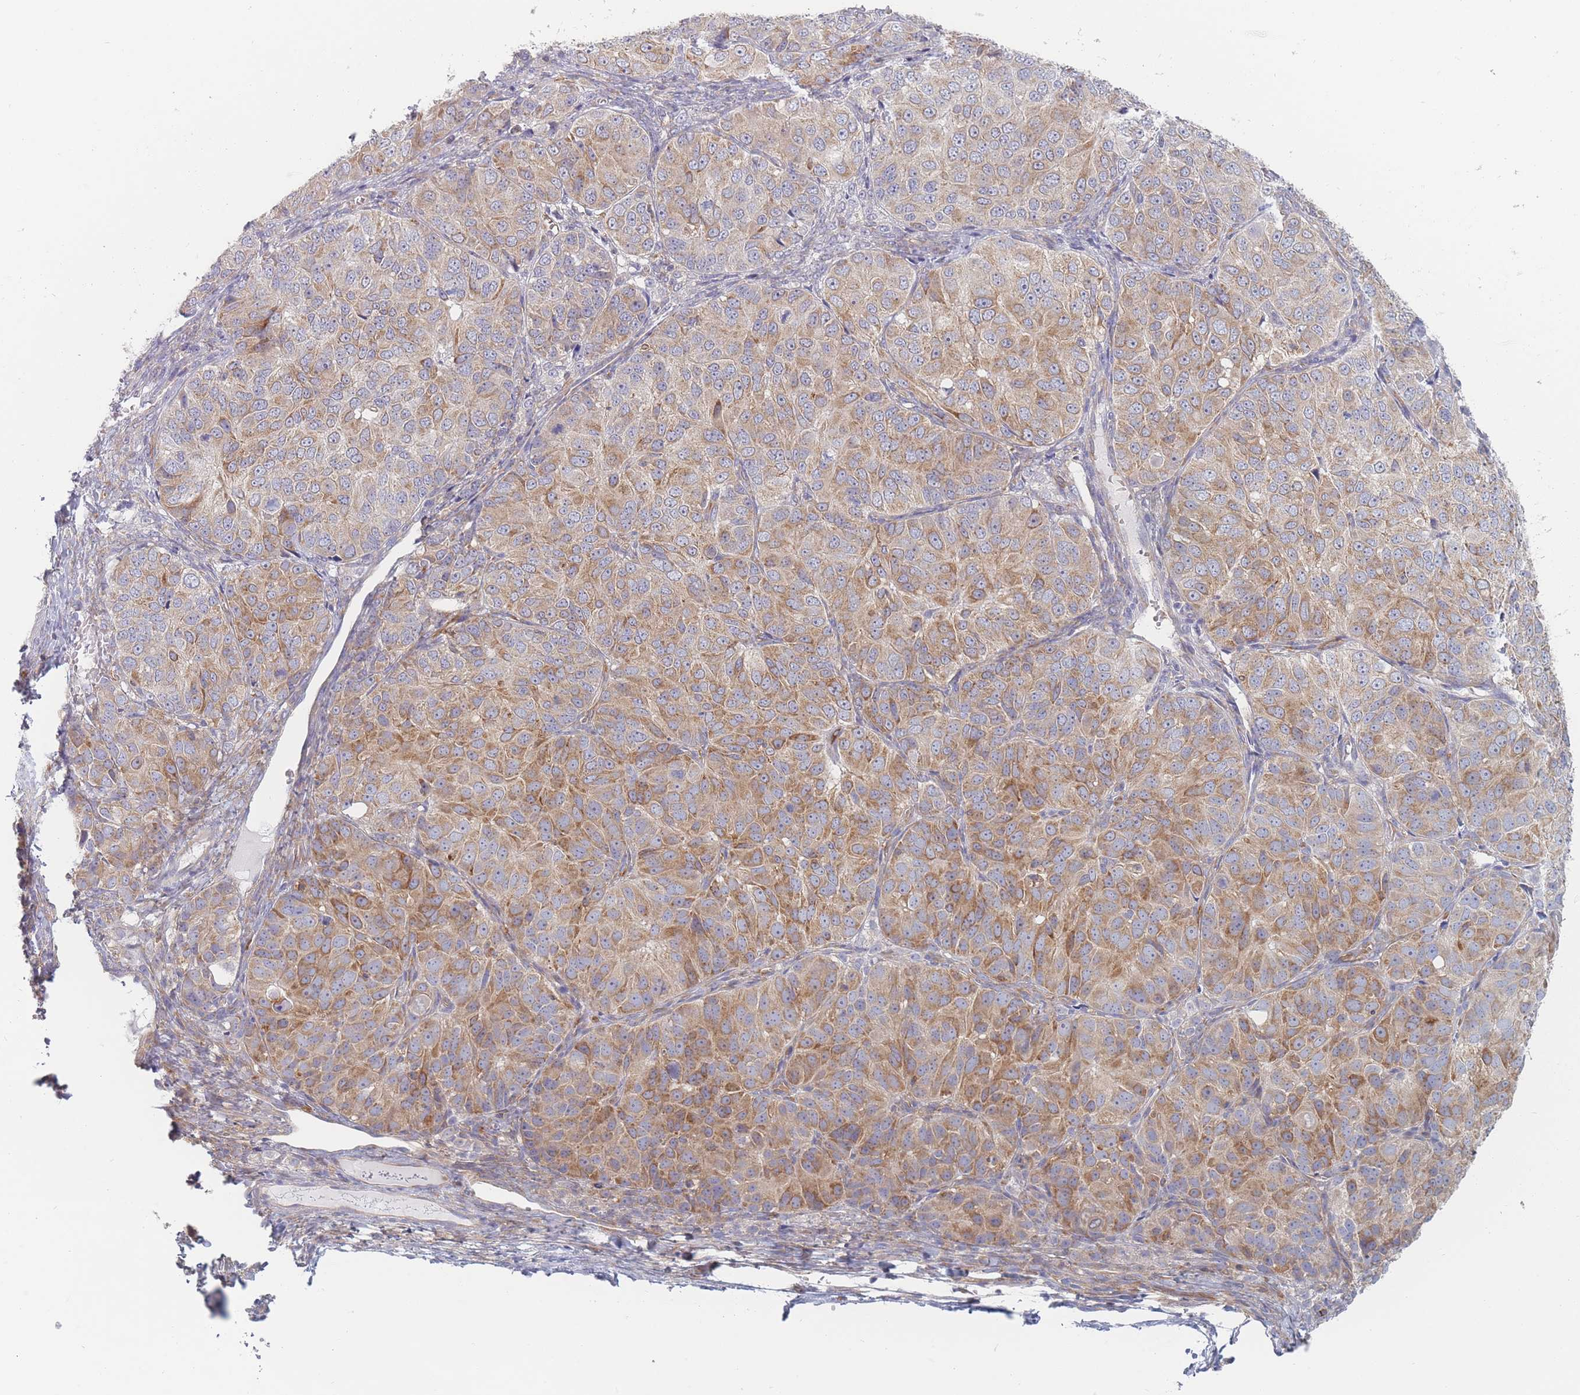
{"staining": {"intensity": "moderate", "quantity": ">75%", "location": "cytoplasmic/membranous"}, "tissue": "ovarian cancer", "cell_type": "Tumor cells", "image_type": "cancer", "snomed": [{"axis": "morphology", "description": "Carcinoma, endometroid"}, {"axis": "topography", "description": "Ovary"}], "caption": "The image displays a brown stain indicating the presence of a protein in the cytoplasmic/membranous of tumor cells in ovarian endometroid carcinoma.", "gene": "MAP1S", "patient": {"sex": "female", "age": 51}}